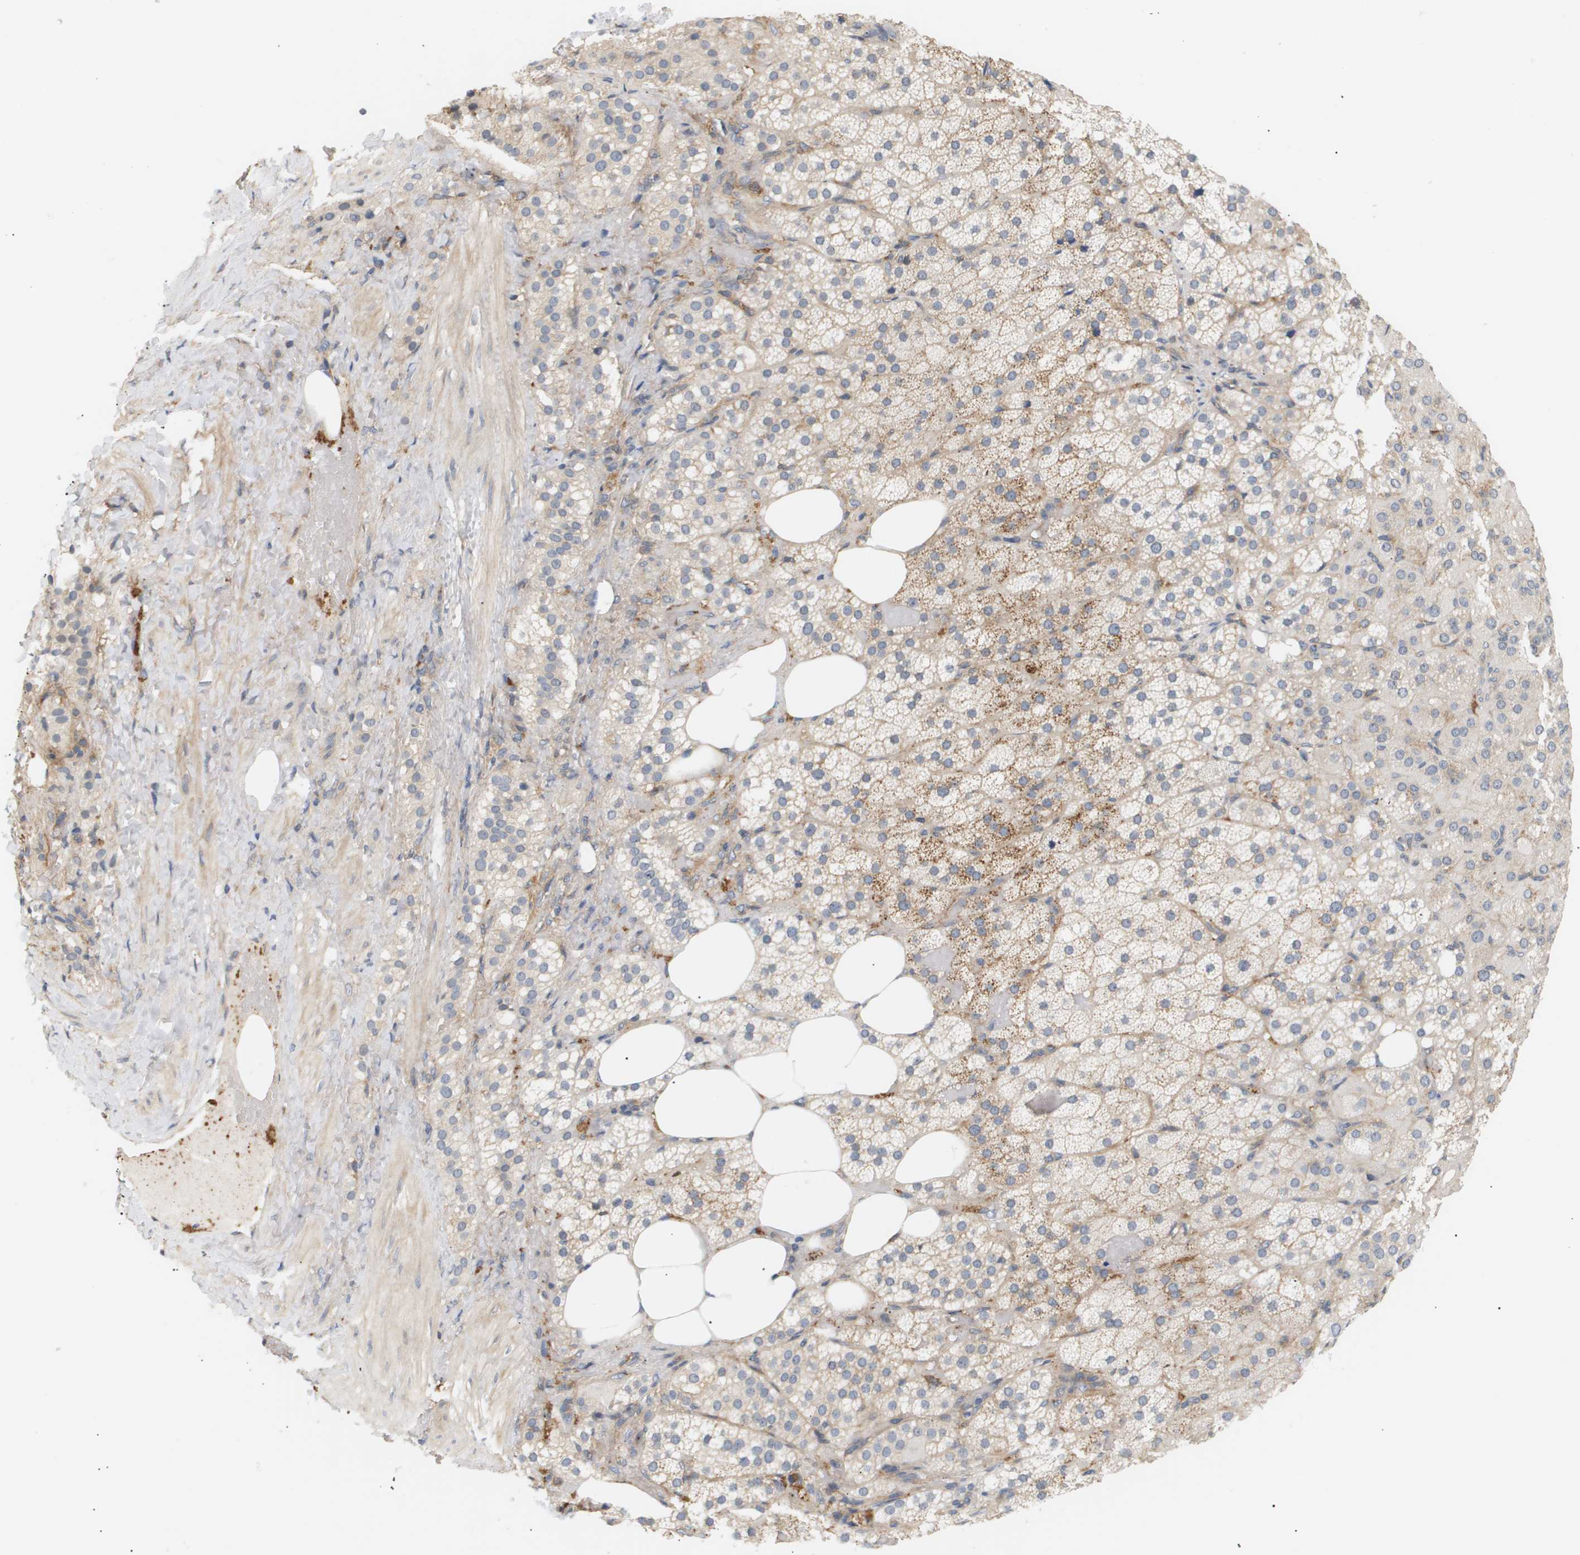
{"staining": {"intensity": "moderate", "quantity": "25%-75%", "location": "cytoplasmic/membranous"}, "tissue": "adrenal gland", "cell_type": "Glandular cells", "image_type": "normal", "snomed": [{"axis": "morphology", "description": "Normal tissue, NOS"}, {"axis": "topography", "description": "Adrenal gland"}], "caption": "Adrenal gland stained with DAB (3,3'-diaminobenzidine) immunohistochemistry shows medium levels of moderate cytoplasmic/membranous expression in approximately 25%-75% of glandular cells. (DAB (3,3'-diaminobenzidine) = brown stain, brightfield microscopy at high magnification).", "gene": "CORO2B", "patient": {"sex": "female", "age": 59}}